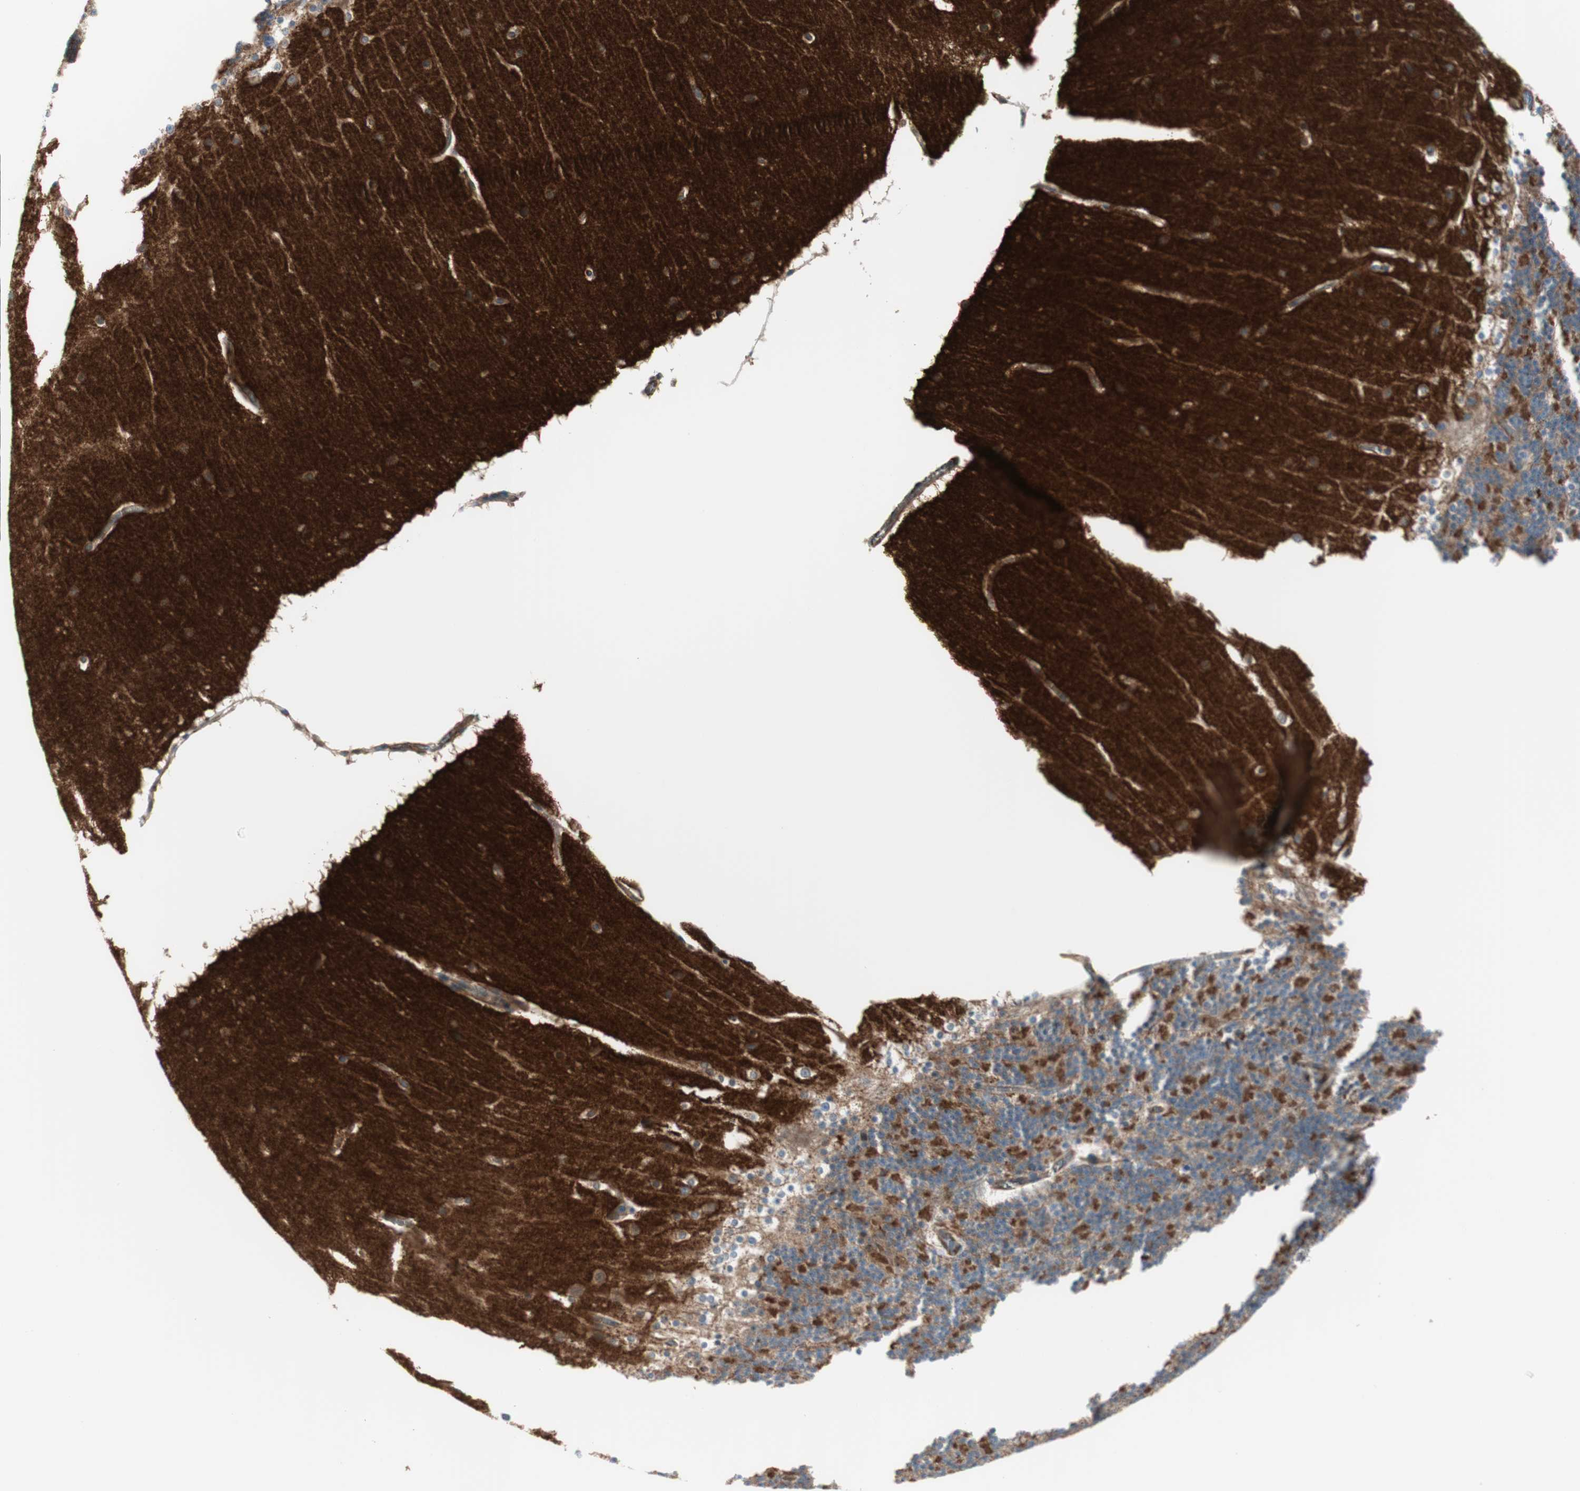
{"staining": {"intensity": "negative", "quantity": "none", "location": "none"}, "tissue": "cerebellum", "cell_type": "Cells in granular layer", "image_type": "normal", "snomed": [{"axis": "morphology", "description": "Normal tissue, NOS"}, {"axis": "topography", "description": "Cerebellum"}], "caption": "Cells in granular layer are negative for brown protein staining in normal cerebellum. Brightfield microscopy of immunohistochemistry (IHC) stained with DAB (brown) and hematoxylin (blue), captured at high magnification.", "gene": "SRCIN1", "patient": {"sex": "female", "age": 19}}